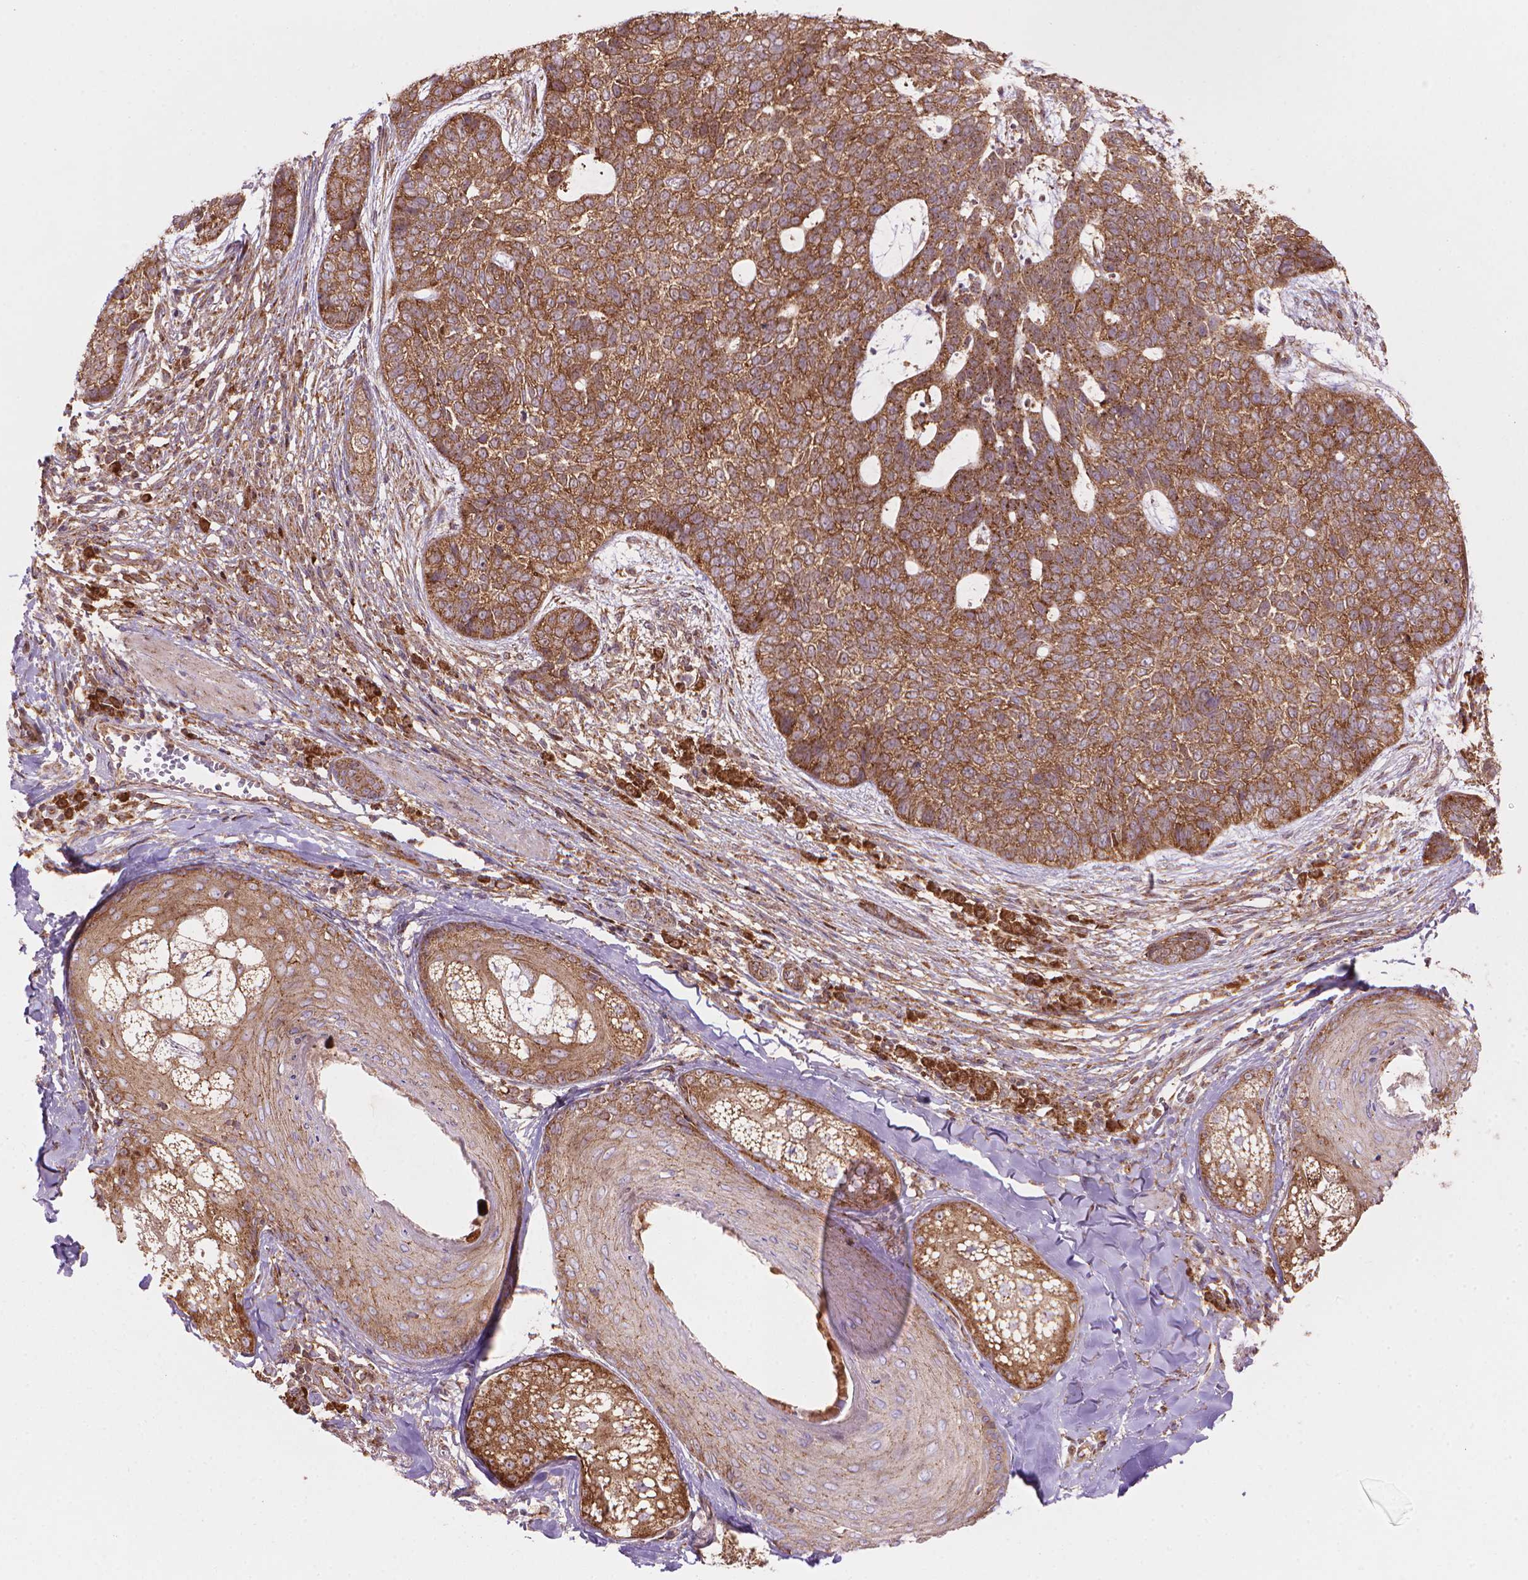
{"staining": {"intensity": "weak", "quantity": ">75%", "location": "cytoplasmic/membranous"}, "tissue": "skin cancer", "cell_type": "Tumor cells", "image_type": "cancer", "snomed": [{"axis": "morphology", "description": "Basal cell carcinoma"}, {"axis": "topography", "description": "Skin"}], "caption": "Protein positivity by immunohistochemistry shows weak cytoplasmic/membranous expression in about >75% of tumor cells in basal cell carcinoma (skin).", "gene": "VARS2", "patient": {"sex": "female", "age": 69}}